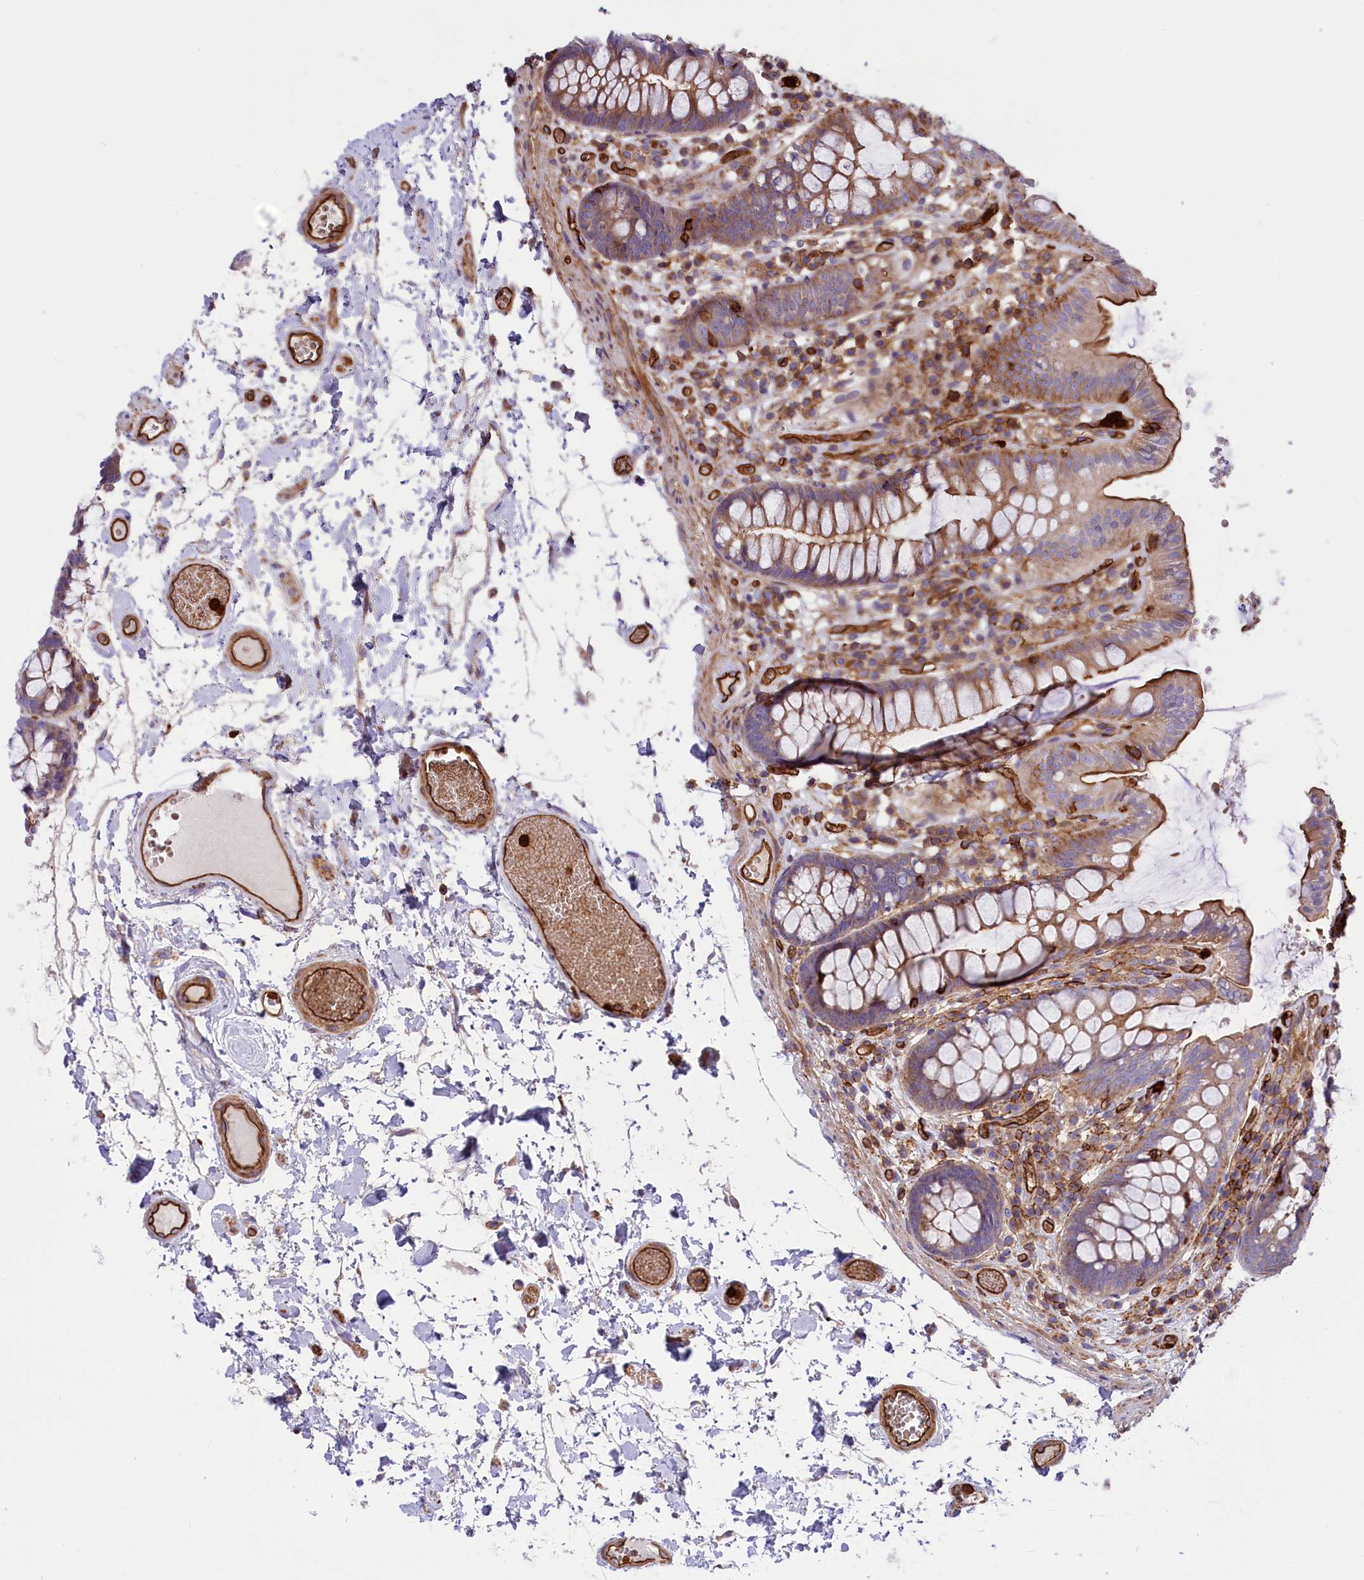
{"staining": {"intensity": "strong", "quantity": ">75%", "location": "cytoplasmic/membranous"}, "tissue": "colon", "cell_type": "Endothelial cells", "image_type": "normal", "snomed": [{"axis": "morphology", "description": "Normal tissue, NOS"}, {"axis": "topography", "description": "Colon"}], "caption": "Immunohistochemical staining of normal colon demonstrates >75% levels of strong cytoplasmic/membranous protein staining in about >75% of endothelial cells. (DAB = brown stain, brightfield microscopy at high magnification).", "gene": "CD99L2", "patient": {"sex": "male", "age": 84}}